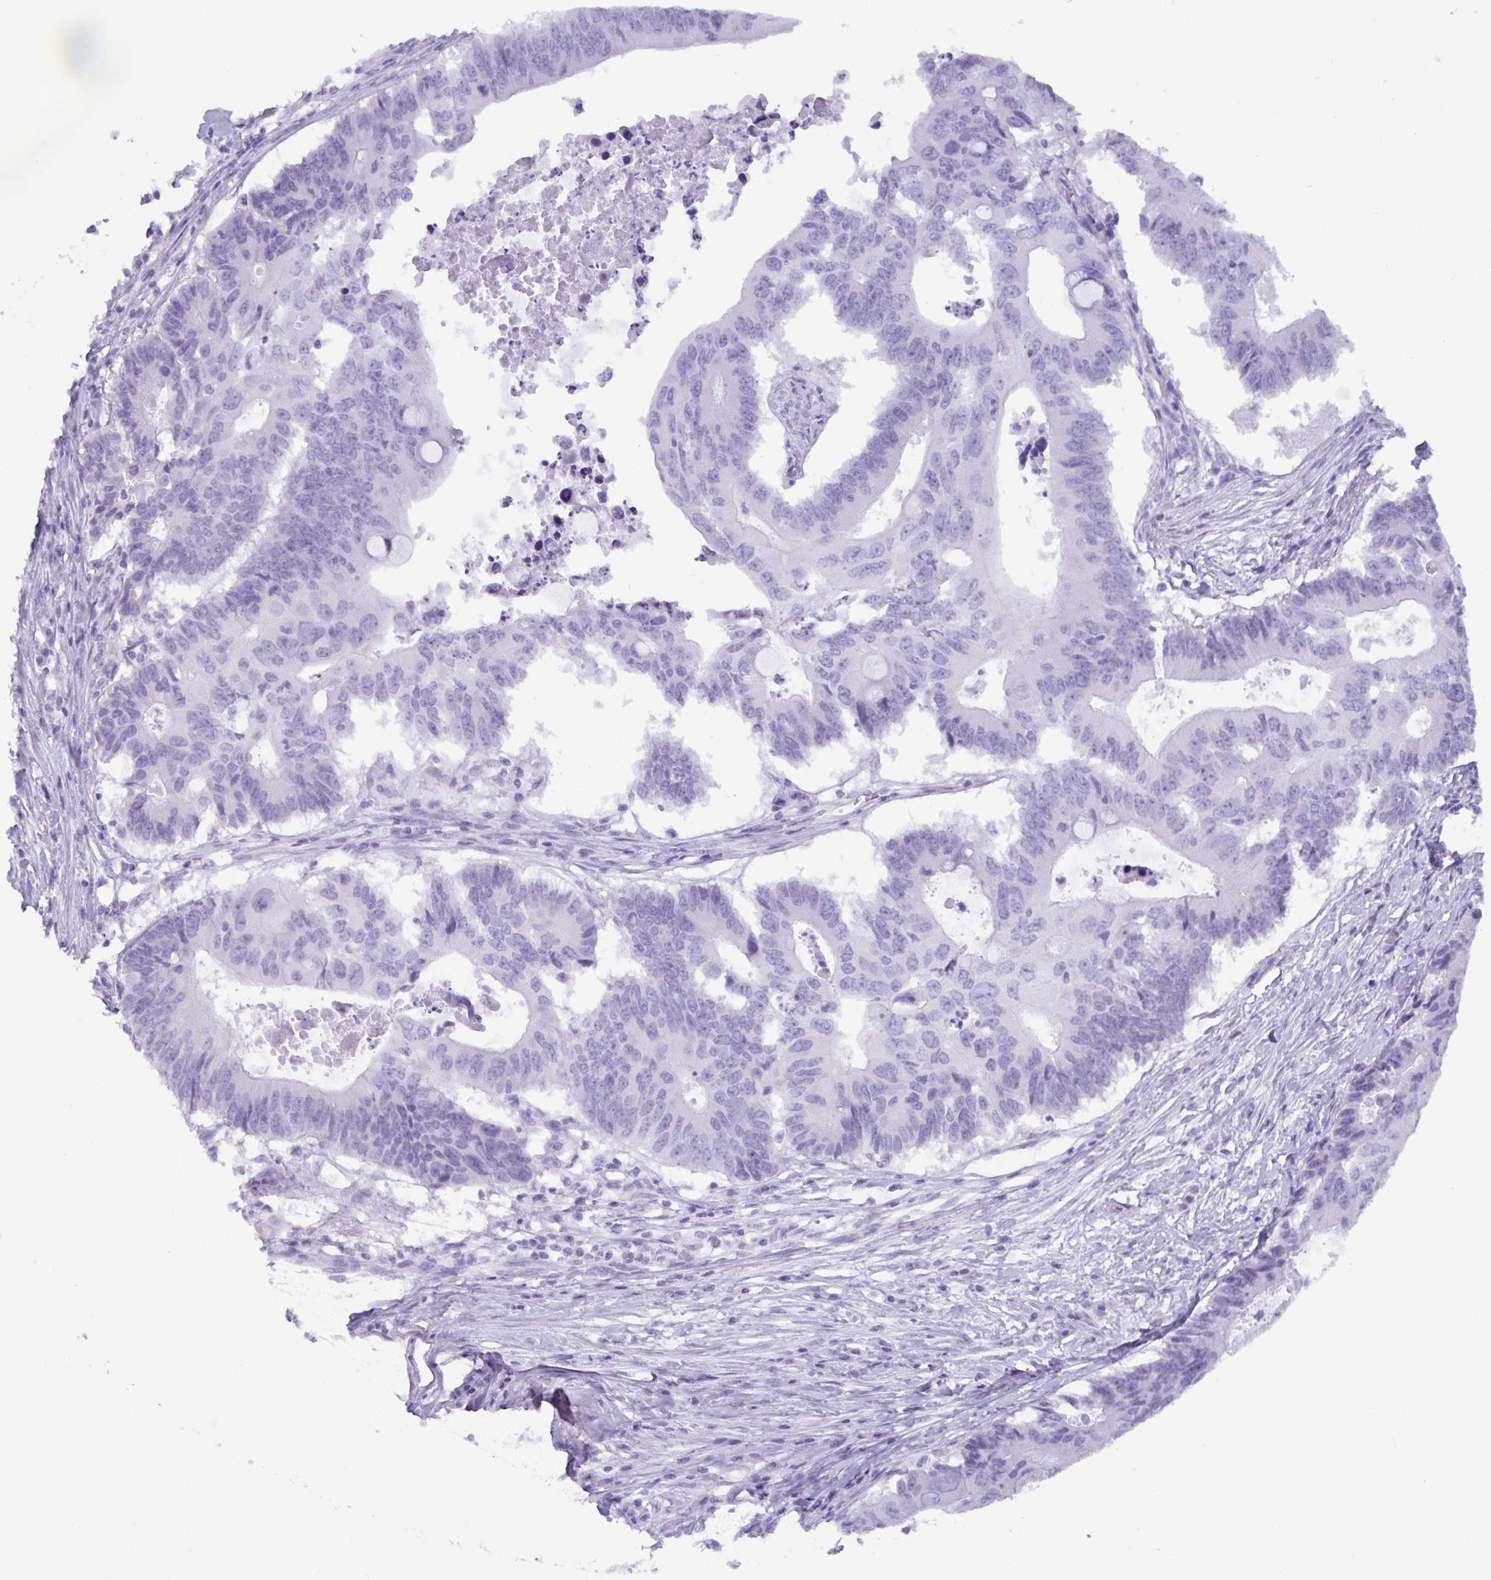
{"staining": {"intensity": "negative", "quantity": "none", "location": "none"}, "tissue": "colorectal cancer", "cell_type": "Tumor cells", "image_type": "cancer", "snomed": [{"axis": "morphology", "description": "Adenocarcinoma, NOS"}, {"axis": "topography", "description": "Colon"}], "caption": "Immunohistochemistry (IHC) image of human adenocarcinoma (colorectal) stained for a protein (brown), which demonstrates no positivity in tumor cells. (DAB (3,3'-diaminobenzidine) IHC visualized using brightfield microscopy, high magnification).", "gene": "C4orf33", "patient": {"sex": "male", "age": 71}}